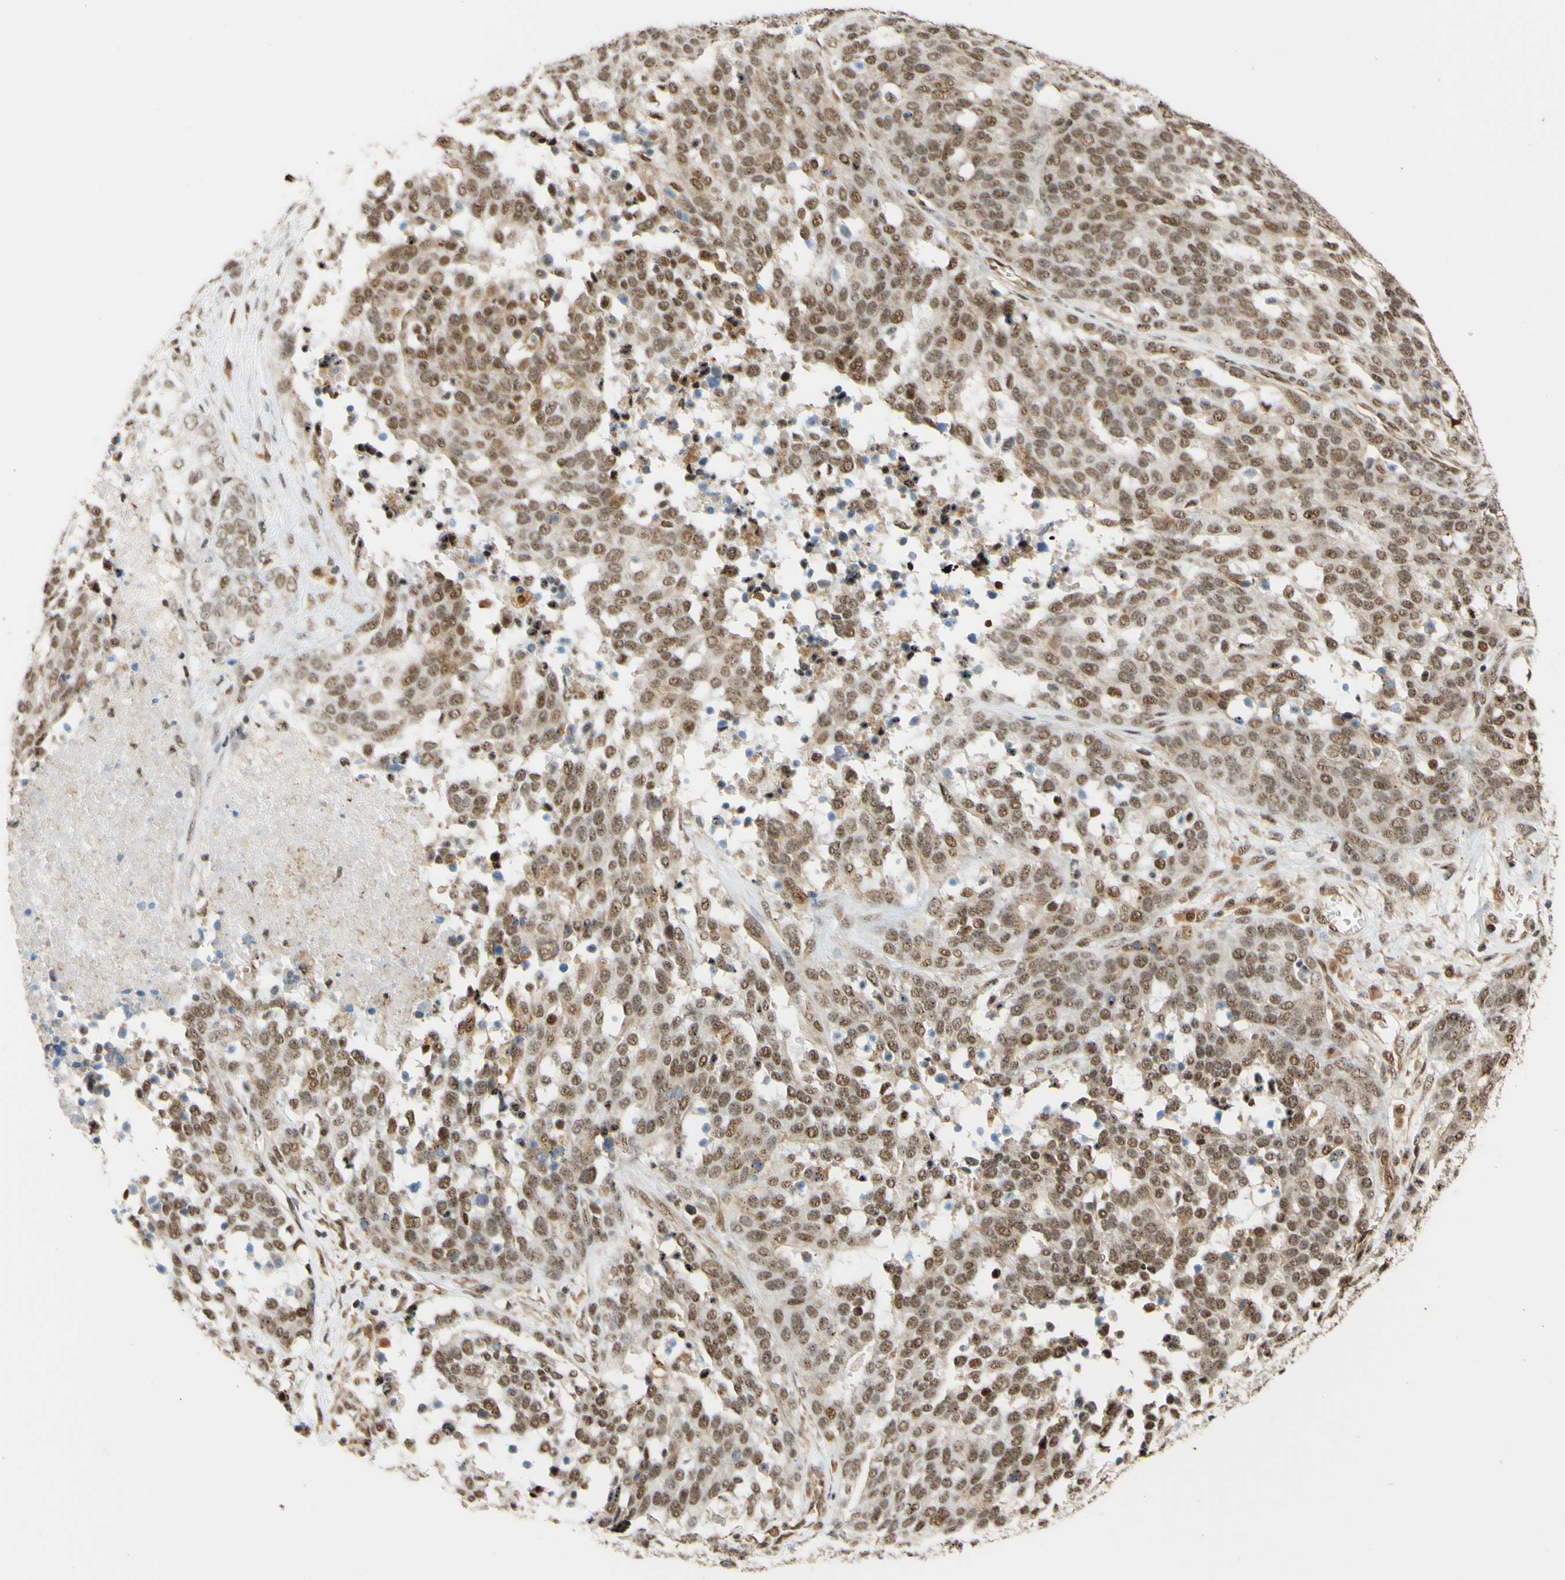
{"staining": {"intensity": "moderate", "quantity": ">75%", "location": "nuclear"}, "tissue": "ovarian cancer", "cell_type": "Tumor cells", "image_type": "cancer", "snomed": [{"axis": "morphology", "description": "Cystadenocarcinoma, serous, NOS"}, {"axis": "topography", "description": "Ovary"}], "caption": "Immunohistochemical staining of human ovarian cancer (serous cystadenocarcinoma) exhibits moderate nuclear protein staining in approximately >75% of tumor cells. The staining is performed using DAB brown chromogen to label protein expression. The nuclei are counter-stained blue using hematoxylin.", "gene": "SAP18", "patient": {"sex": "female", "age": 44}}